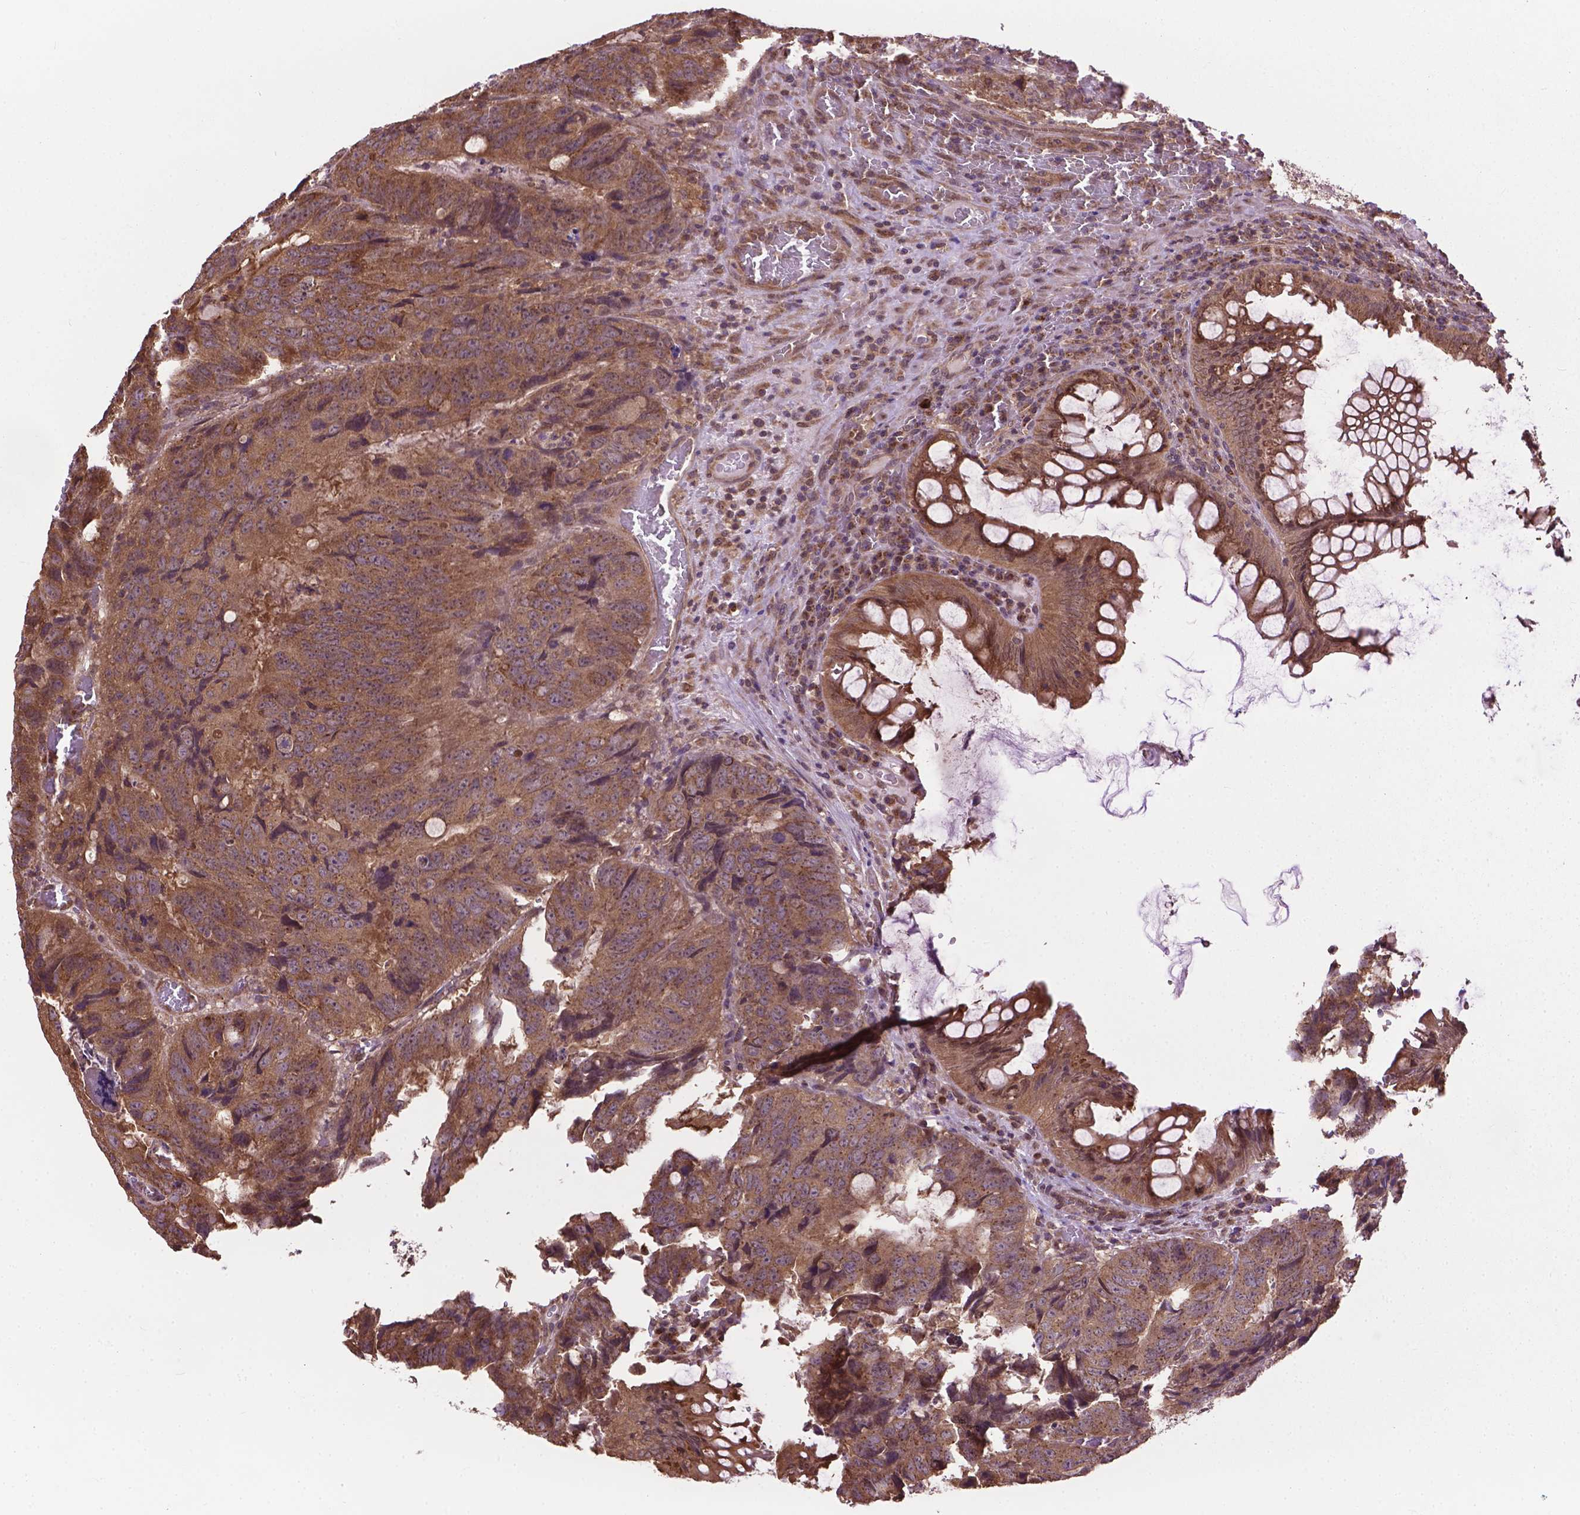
{"staining": {"intensity": "moderate", "quantity": ">75%", "location": "cytoplasmic/membranous"}, "tissue": "colorectal cancer", "cell_type": "Tumor cells", "image_type": "cancer", "snomed": [{"axis": "morphology", "description": "Adenocarcinoma, NOS"}, {"axis": "topography", "description": "Colon"}], "caption": "Immunohistochemistry histopathology image of human colorectal cancer (adenocarcinoma) stained for a protein (brown), which displays medium levels of moderate cytoplasmic/membranous positivity in about >75% of tumor cells.", "gene": "PPP1CB", "patient": {"sex": "male", "age": 79}}